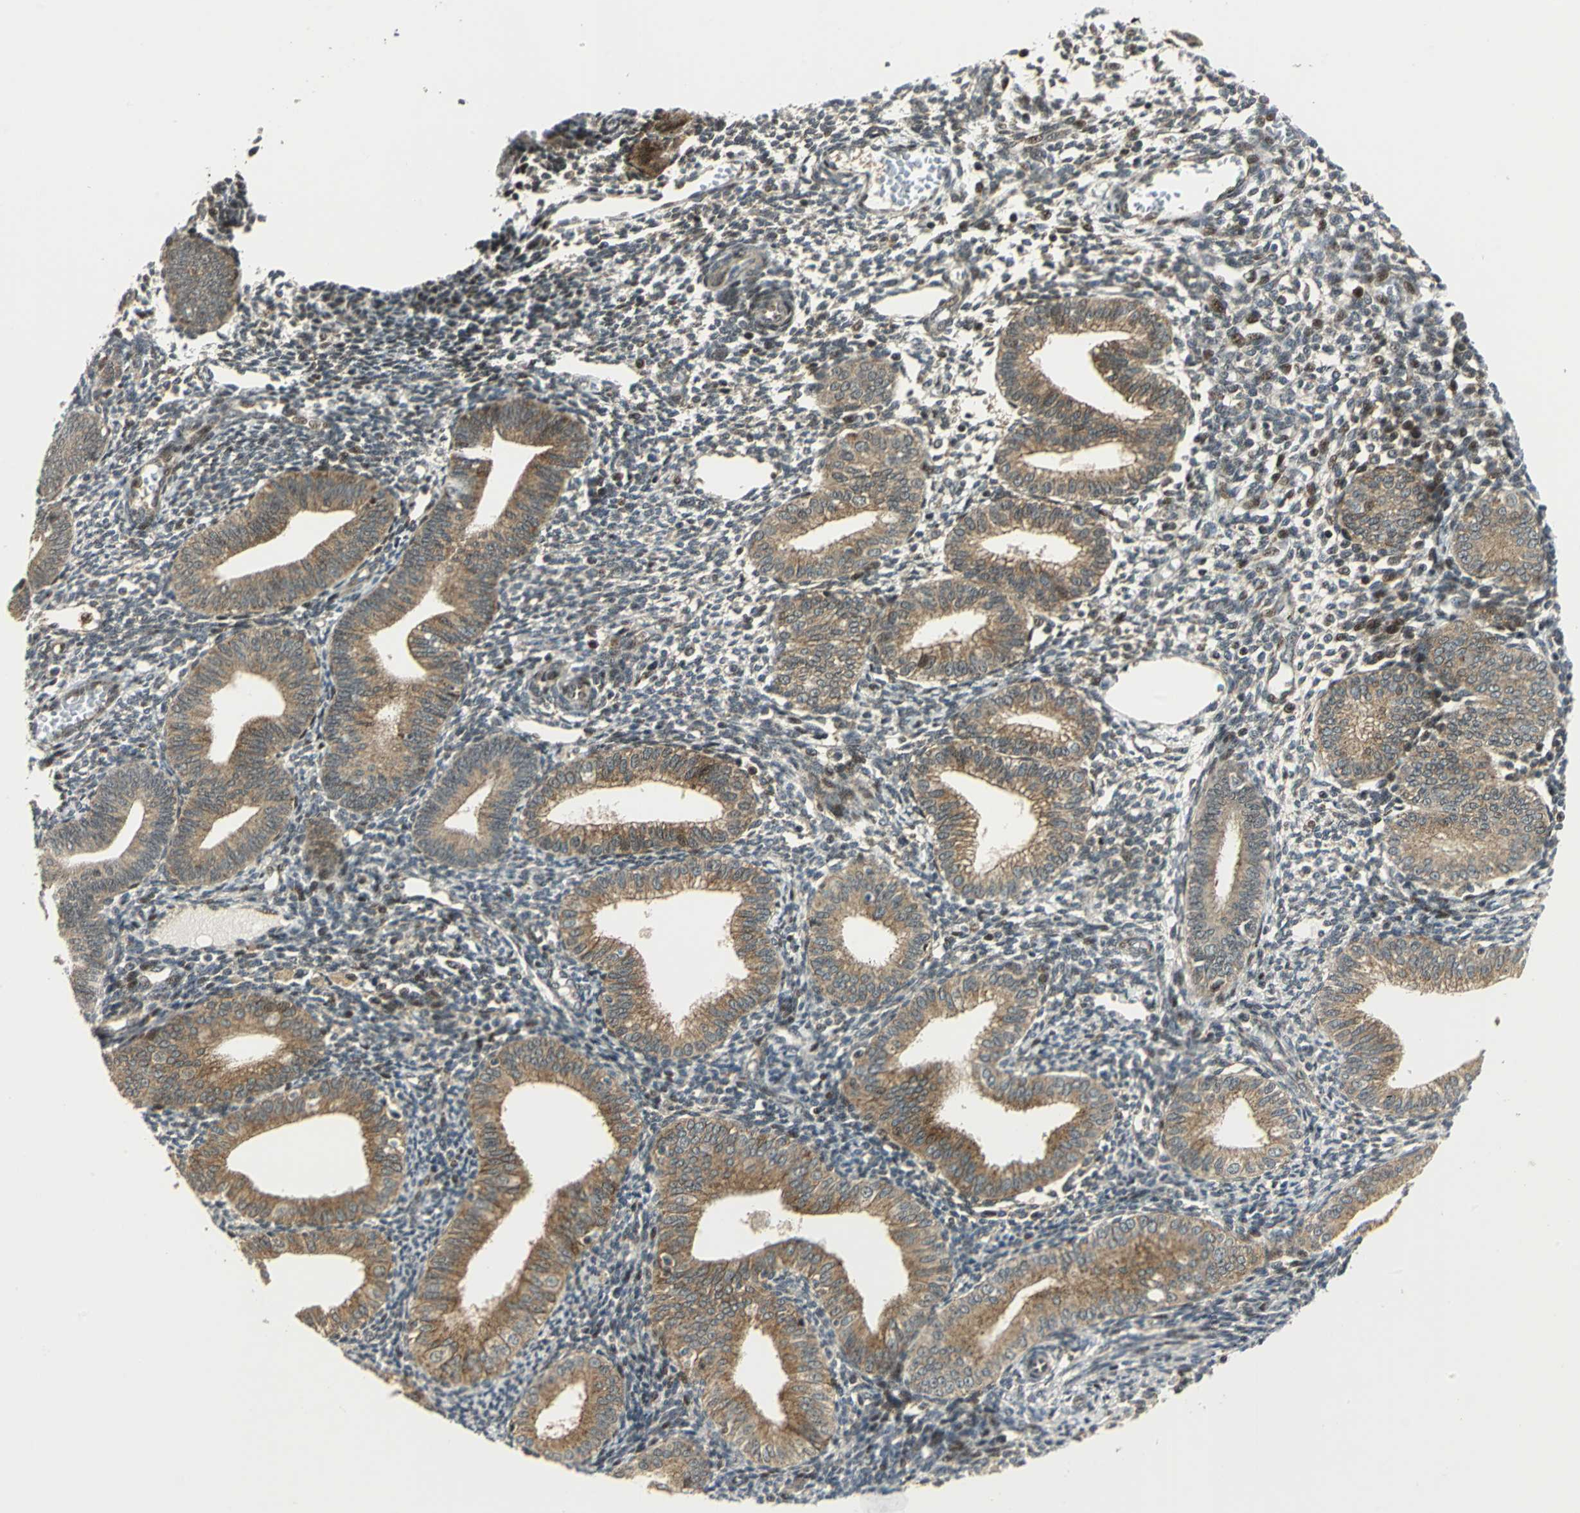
{"staining": {"intensity": "moderate", "quantity": ">75%", "location": "cytoplasmic/membranous,nuclear"}, "tissue": "endometrium", "cell_type": "Cells in endometrial stroma", "image_type": "normal", "snomed": [{"axis": "morphology", "description": "Normal tissue, NOS"}, {"axis": "topography", "description": "Endometrium"}], "caption": "Normal endometrium was stained to show a protein in brown. There is medium levels of moderate cytoplasmic/membranous,nuclear positivity in about >75% of cells in endometrial stroma. (DAB (3,3'-diaminobenzidine) = brown stain, brightfield microscopy at high magnification).", "gene": "ATP6V1A", "patient": {"sex": "female", "age": 61}}